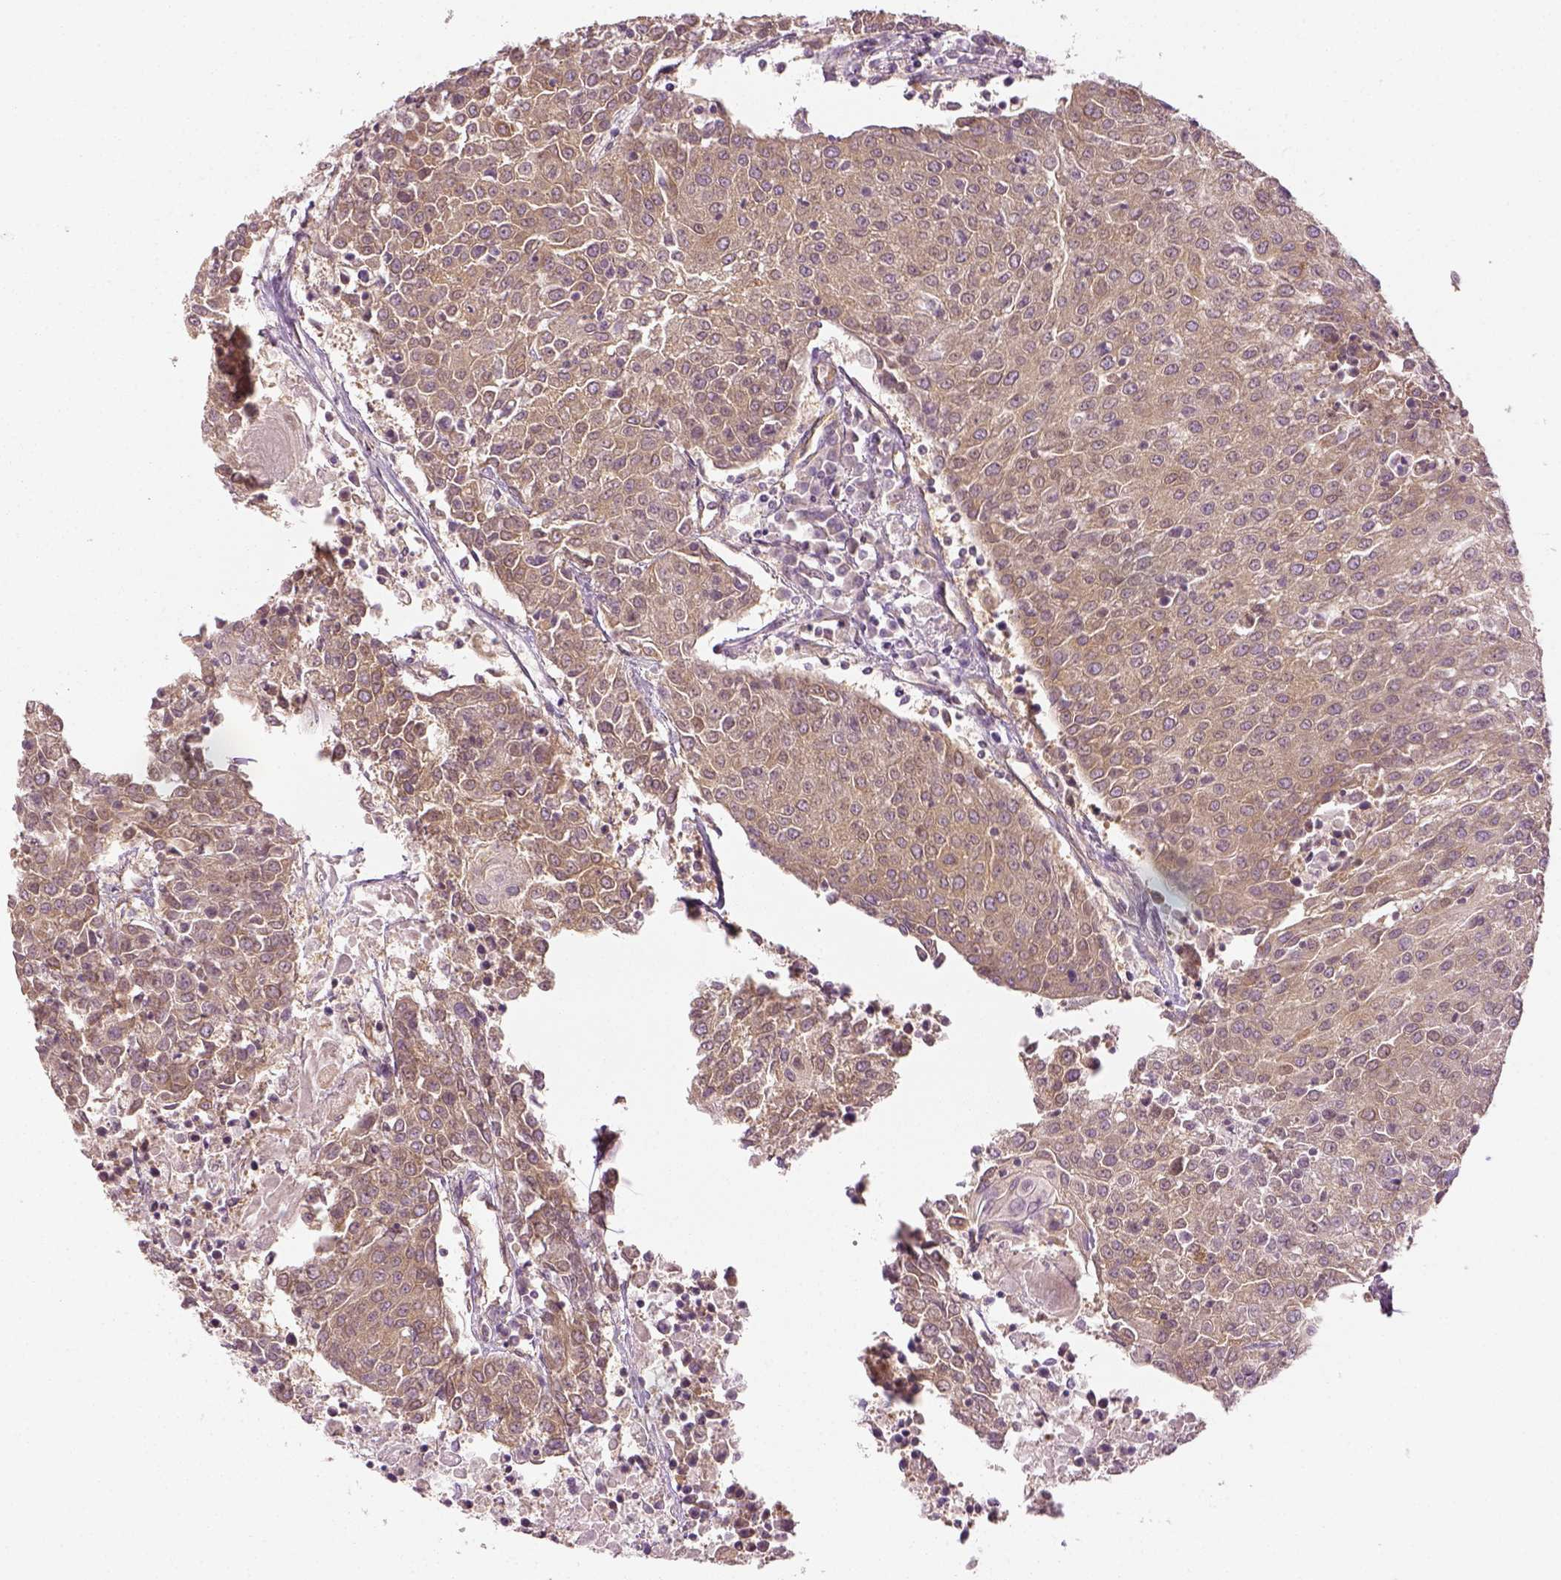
{"staining": {"intensity": "weak", "quantity": ">75%", "location": "cytoplasmic/membranous"}, "tissue": "urothelial cancer", "cell_type": "Tumor cells", "image_type": "cancer", "snomed": [{"axis": "morphology", "description": "Urothelial carcinoma, High grade"}, {"axis": "topography", "description": "Urinary bladder"}], "caption": "Immunohistochemical staining of human urothelial carcinoma (high-grade) exhibits low levels of weak cytoplasmic/membranous protein expression in about >75% of tumor cells. (brown staining indicates protein expression, while blue staining denotes nuclei).", "gene": "PAIP1", "patient": {"sex": "female", "age": 85}}